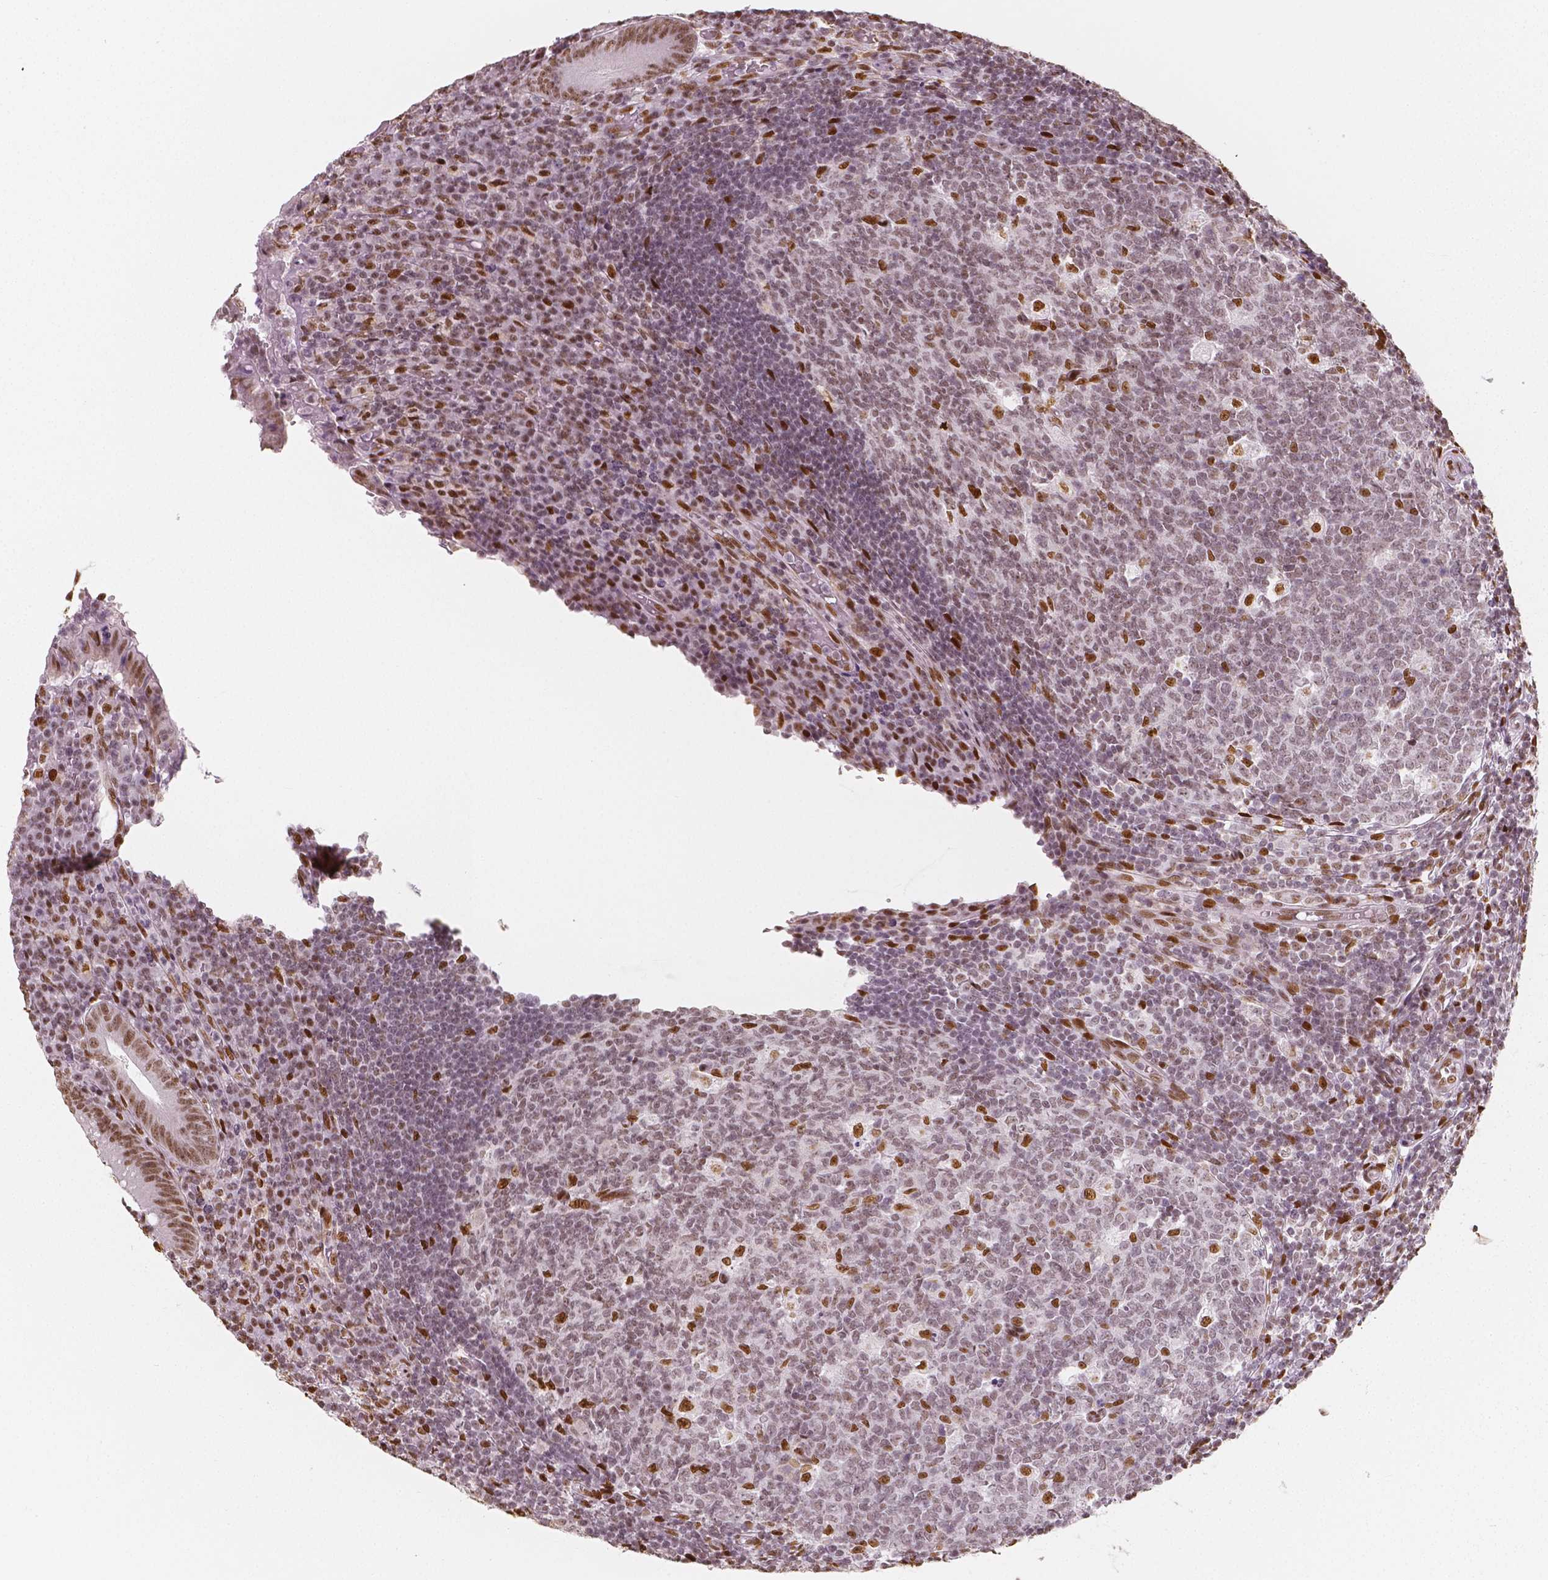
{"staining": {"intensity": "moderate", "quantity": ">75%", "location": "nuclear"}, "tissue": "appendix", "cell_type": "Glandular cells", "image_type": "normal", "snomed": [{"axis": "morphology", "description": "Normal tissue, NOS"}, {"axis": "topography", "description": "Appendix"}], "caption": "Appendix was stained to show a protein in brown. There is medium levels of moderate nuclear staining in about >75% of glandular cells. (Stains: DAB (3,3'-diaminobenzidine) in brown, nuclei in blue, Microscopy: brightfield microscopy at high magnification).", "gene": "NUCKS1", "patient": {"sex": "male", "age": 18}}